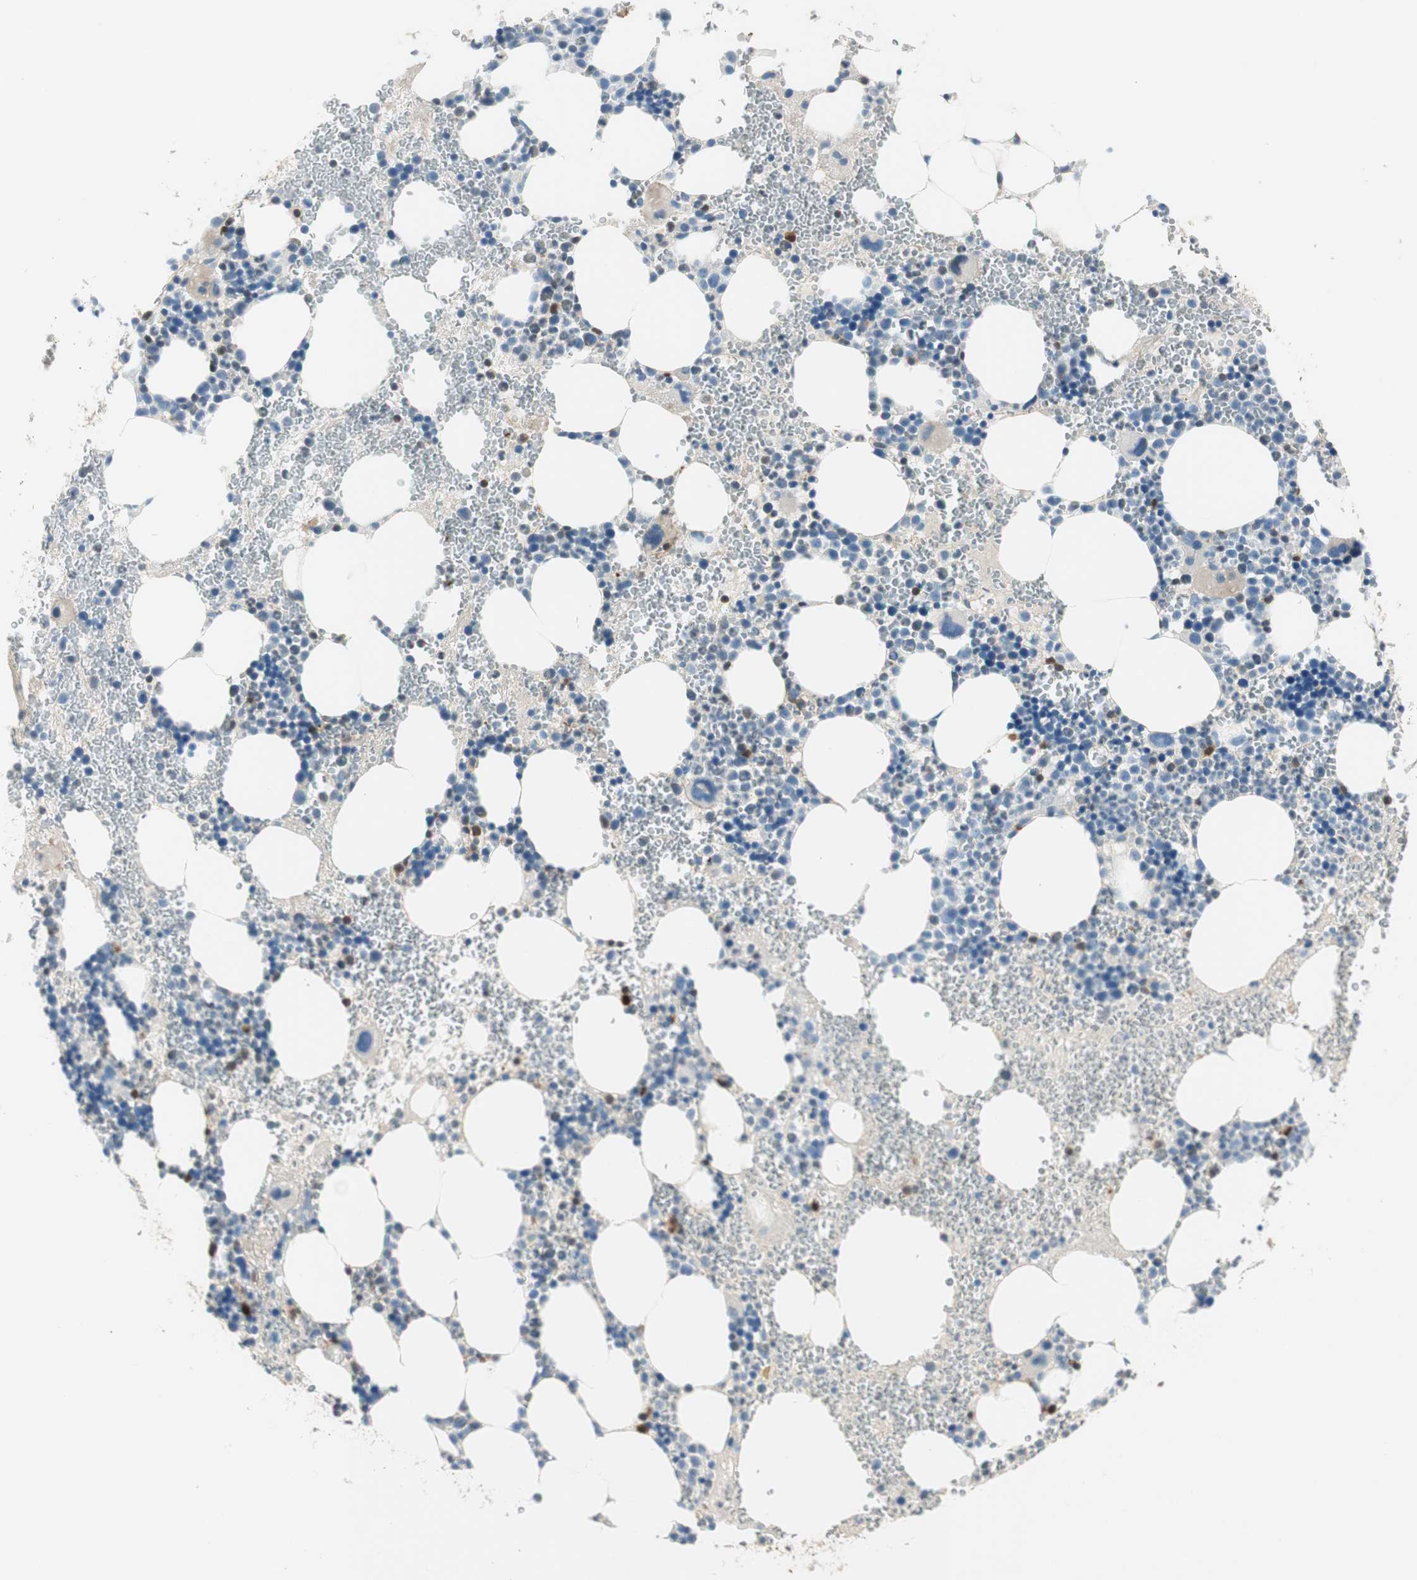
{"staining": {"intensity": "moderate", "quantity": "<25%", "location": "cytoplasmic/membranous,nuclear"}, "tissue": "bone marrow", "cell_type": "Hematopoietic cells", "image_type": "normal", "snomed": [{"axis": "morphology", "description": "Normal tissue, NOS"}, {"axis": "morphology", "description": "Inflammation, NOS"}, {"axis": "topography", "description": "Bone marrow"}], "caption": "A low amount of moderate cytoplasmic/membranous,nuclear positivity is identified in approximately <25% of hematopoietic cells in normal bone marrow. The protein is stained brown, and the nuclei are stained in blue (DAB IHC with brightfield microscopy, high magnification).", "gene": "COTL1", "patient": {"sex": "female", "age": 76}}